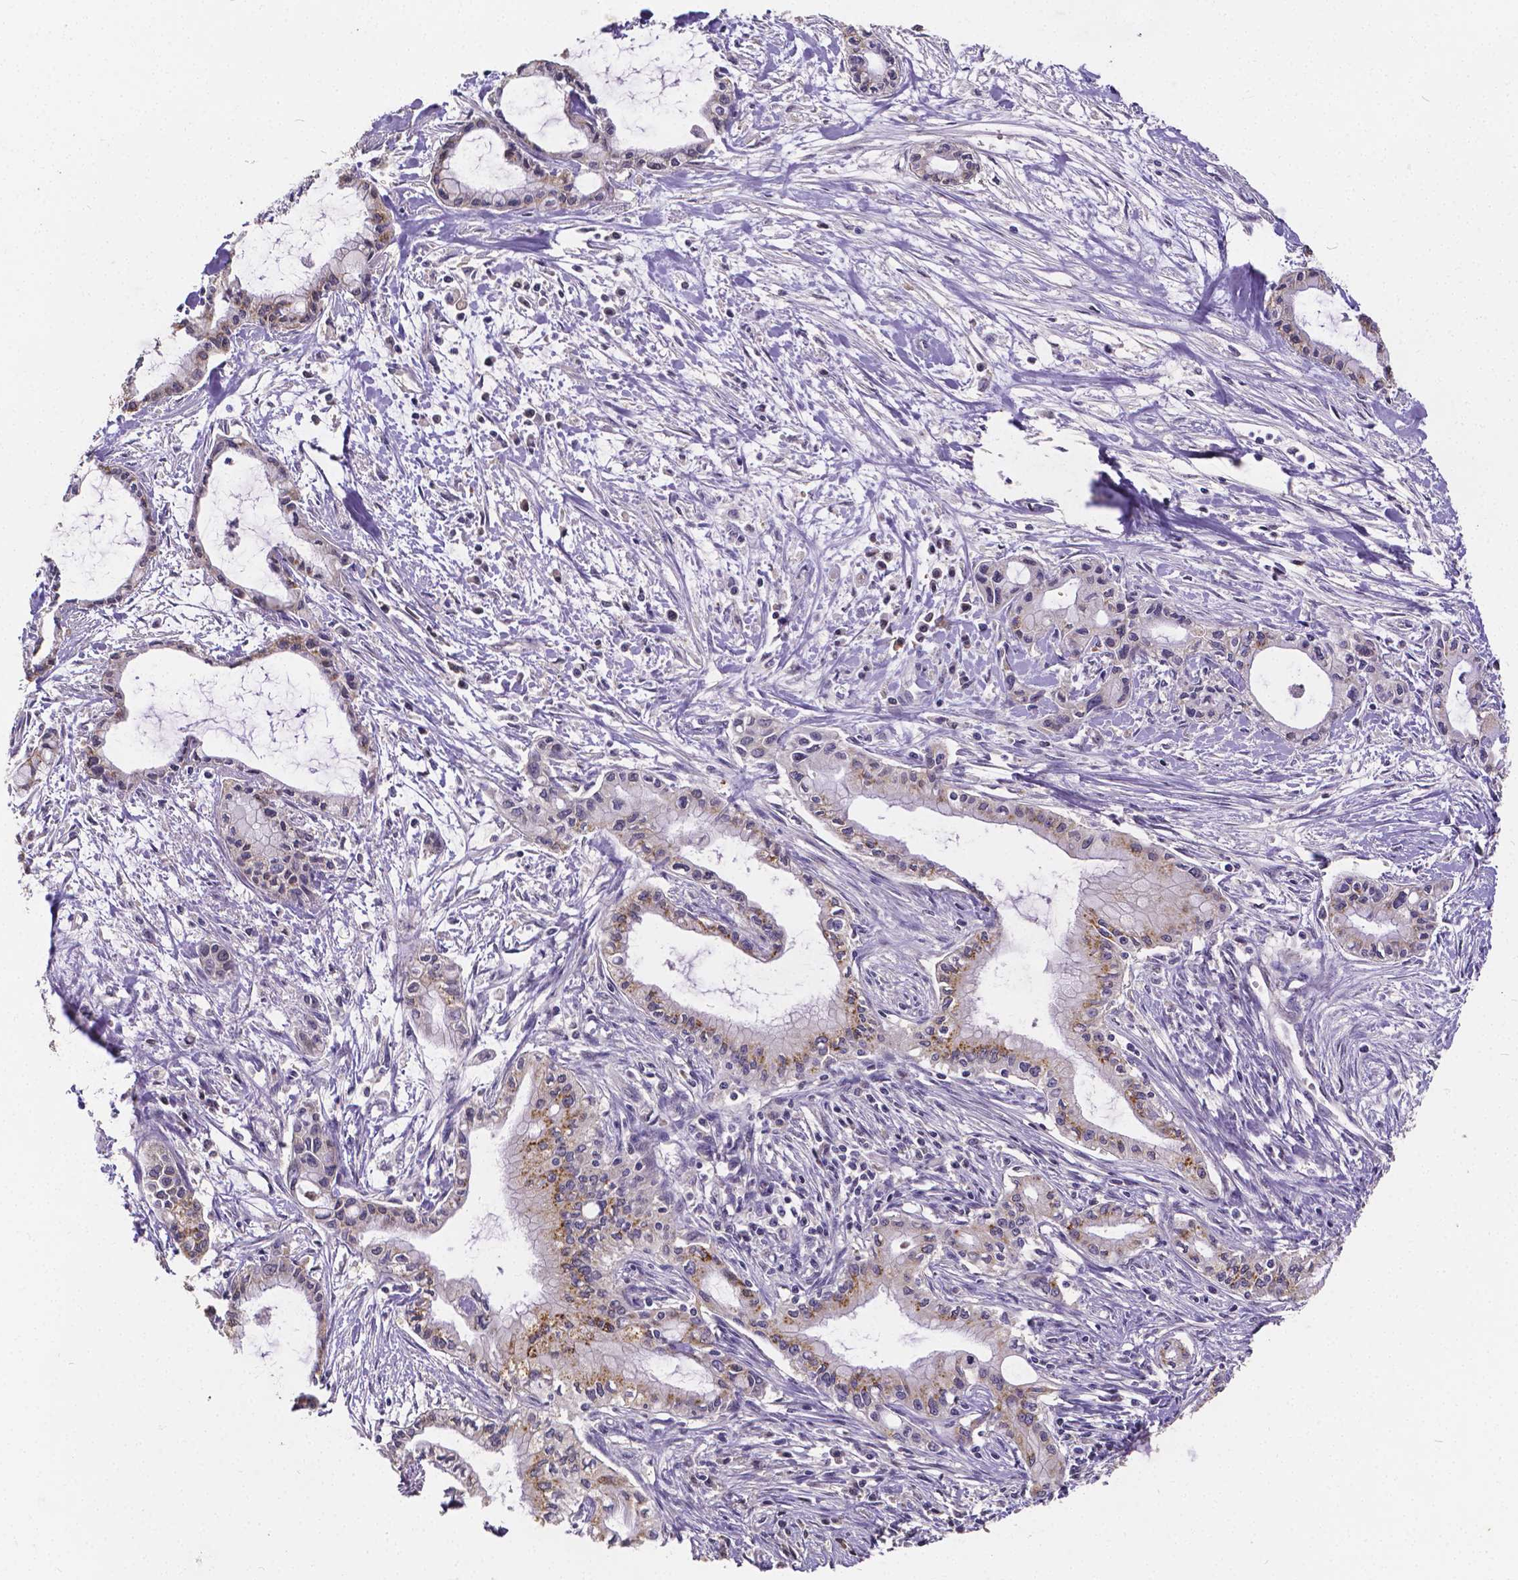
{"staining": {"intensity": "moderate", "quantity": "25%-75%", "location": "cytoplasmic/membranous"}, "tissue": "pancreatic cancer", "cell_type": "Tumor cells", "image_type": "cancer", "snomed": [{"axis": "morphology", "description": "Adenocarcinoma, NOS"}, {"axis": "topography", "description": "Pancreas"}], "caption": "Immunohistochemical staining of pancreatic cancer reveals medium levels of moderate cytoplasmic/membranous protein staining in approximately 25%-75% of tumor cells.", "gene": "CTNNA2", "patient": {"sex": "male", "age": 48}}